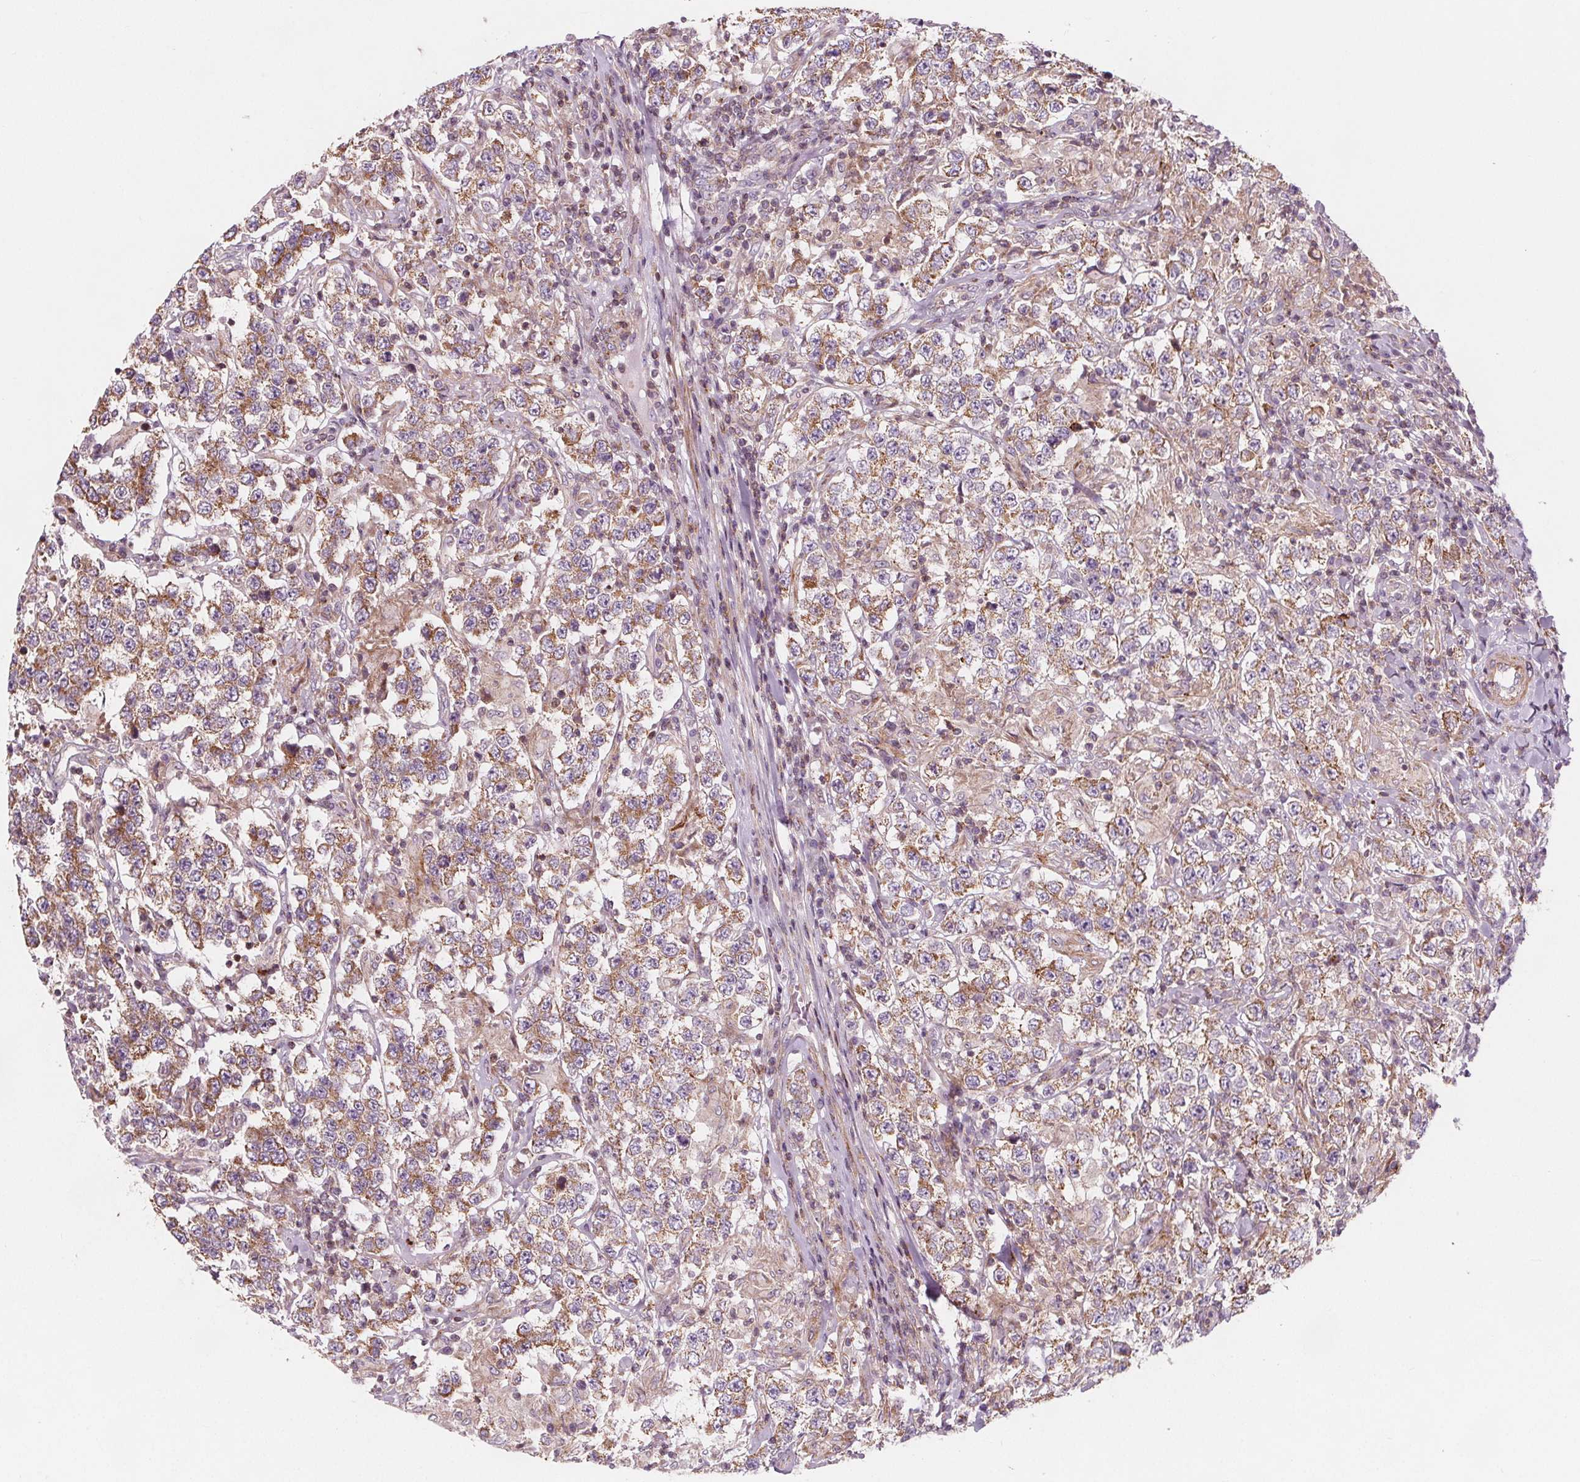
{"staining": {"intensity": "weak", "quantity": ">75%", "location": "cytoplasmic/membranous"}, "tissue": "testis cancer", "cell_type": "Tumor cells", "image_type": "cancer", "snomed": [{"axis": "morphology", "description": "Seminoma, NOS"}, {"axis": "morphology", "description": "Carcinoma, Embryonal, NOS"}, {"axis": "topography", "description": "Testis"}], "caption": "Immunohistochemistry of embryonal carcinoma (testis) displays low levels of weak cytoplasmic/membranous positivity in approximately >75% of tumor cells.", "gene": "ADAM33", "patient": {"sex": "male", "age": 41}}